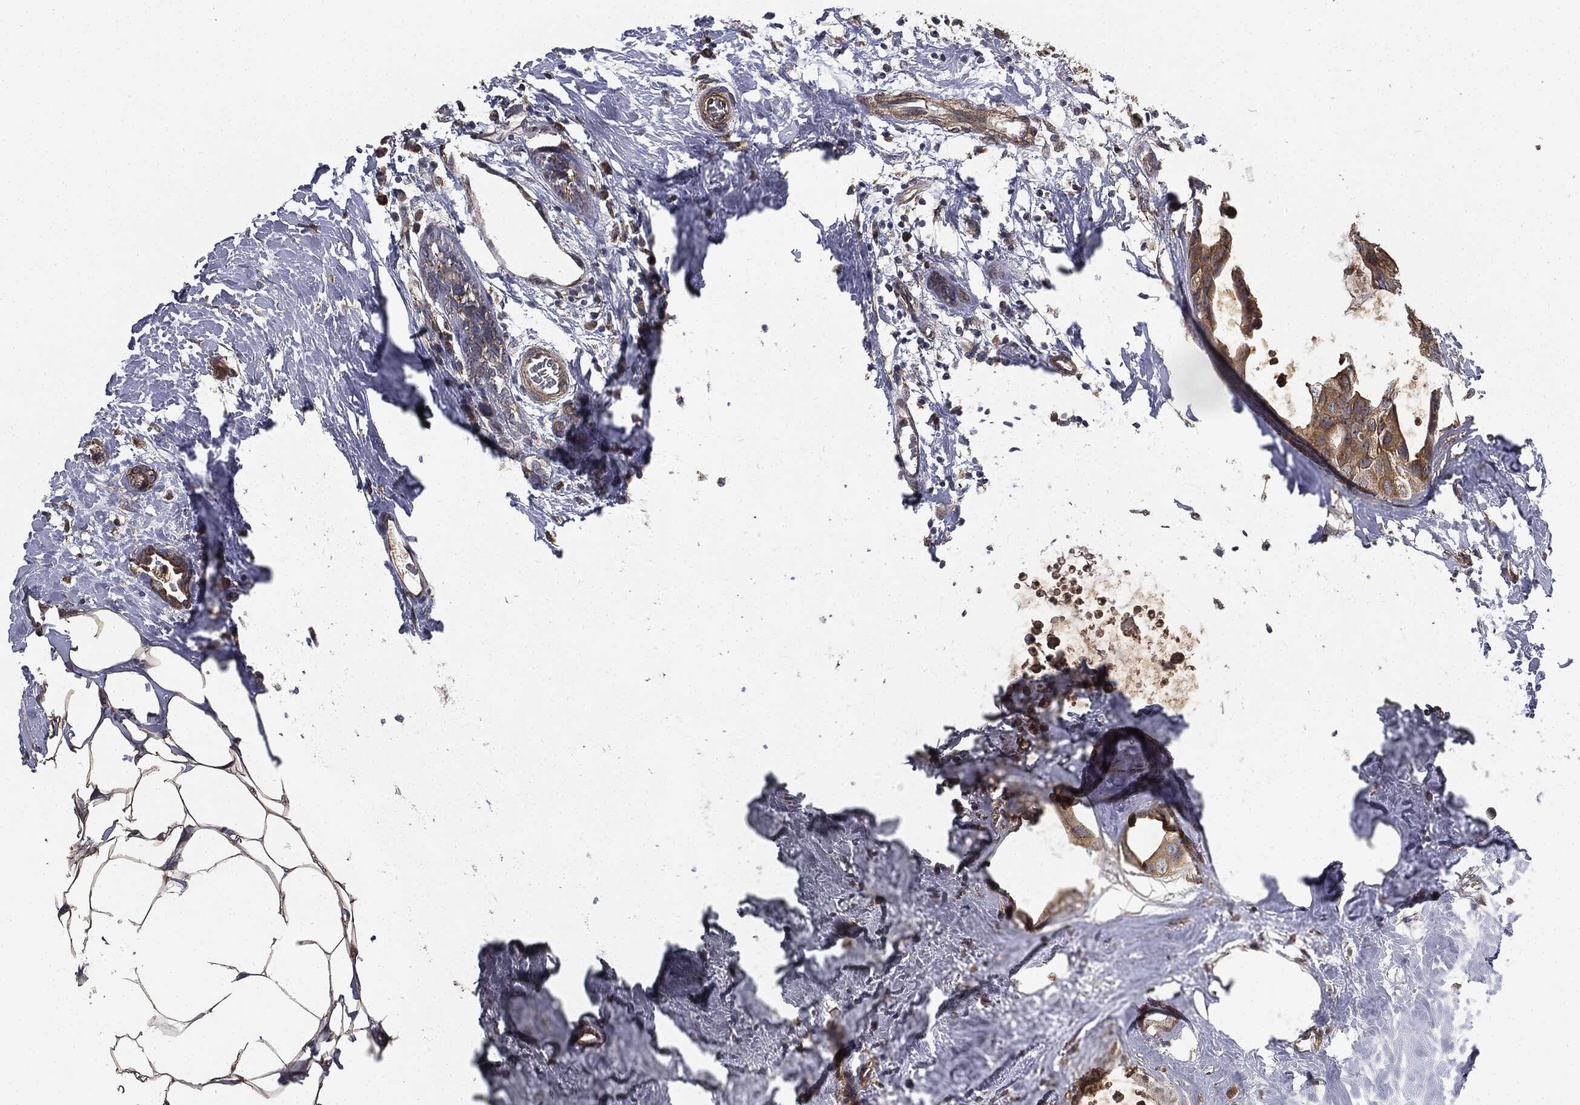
{"staining": {"intensity": "moderate", "quantity": ">75%", "location": "cytoplasmic/membranous"}, "tissue": "breast cancer", "cell_type": "Tumor cells", "image_type": "cancer", "snomed": [{"axis": "morphology", "description": "Duct carcinoma"}, {"axis": "topography", "description": "Breast"}], "caption": "Breast invasive ductal carcinoma stained for a protein reveals moderate cytoplasmic/membranous positivity in tumor cells. (DAB IHC, brown staining for protein, blue staining for nuclei).", "gene": "MIER2", "patient": {"sex": "female", "age": 45}}